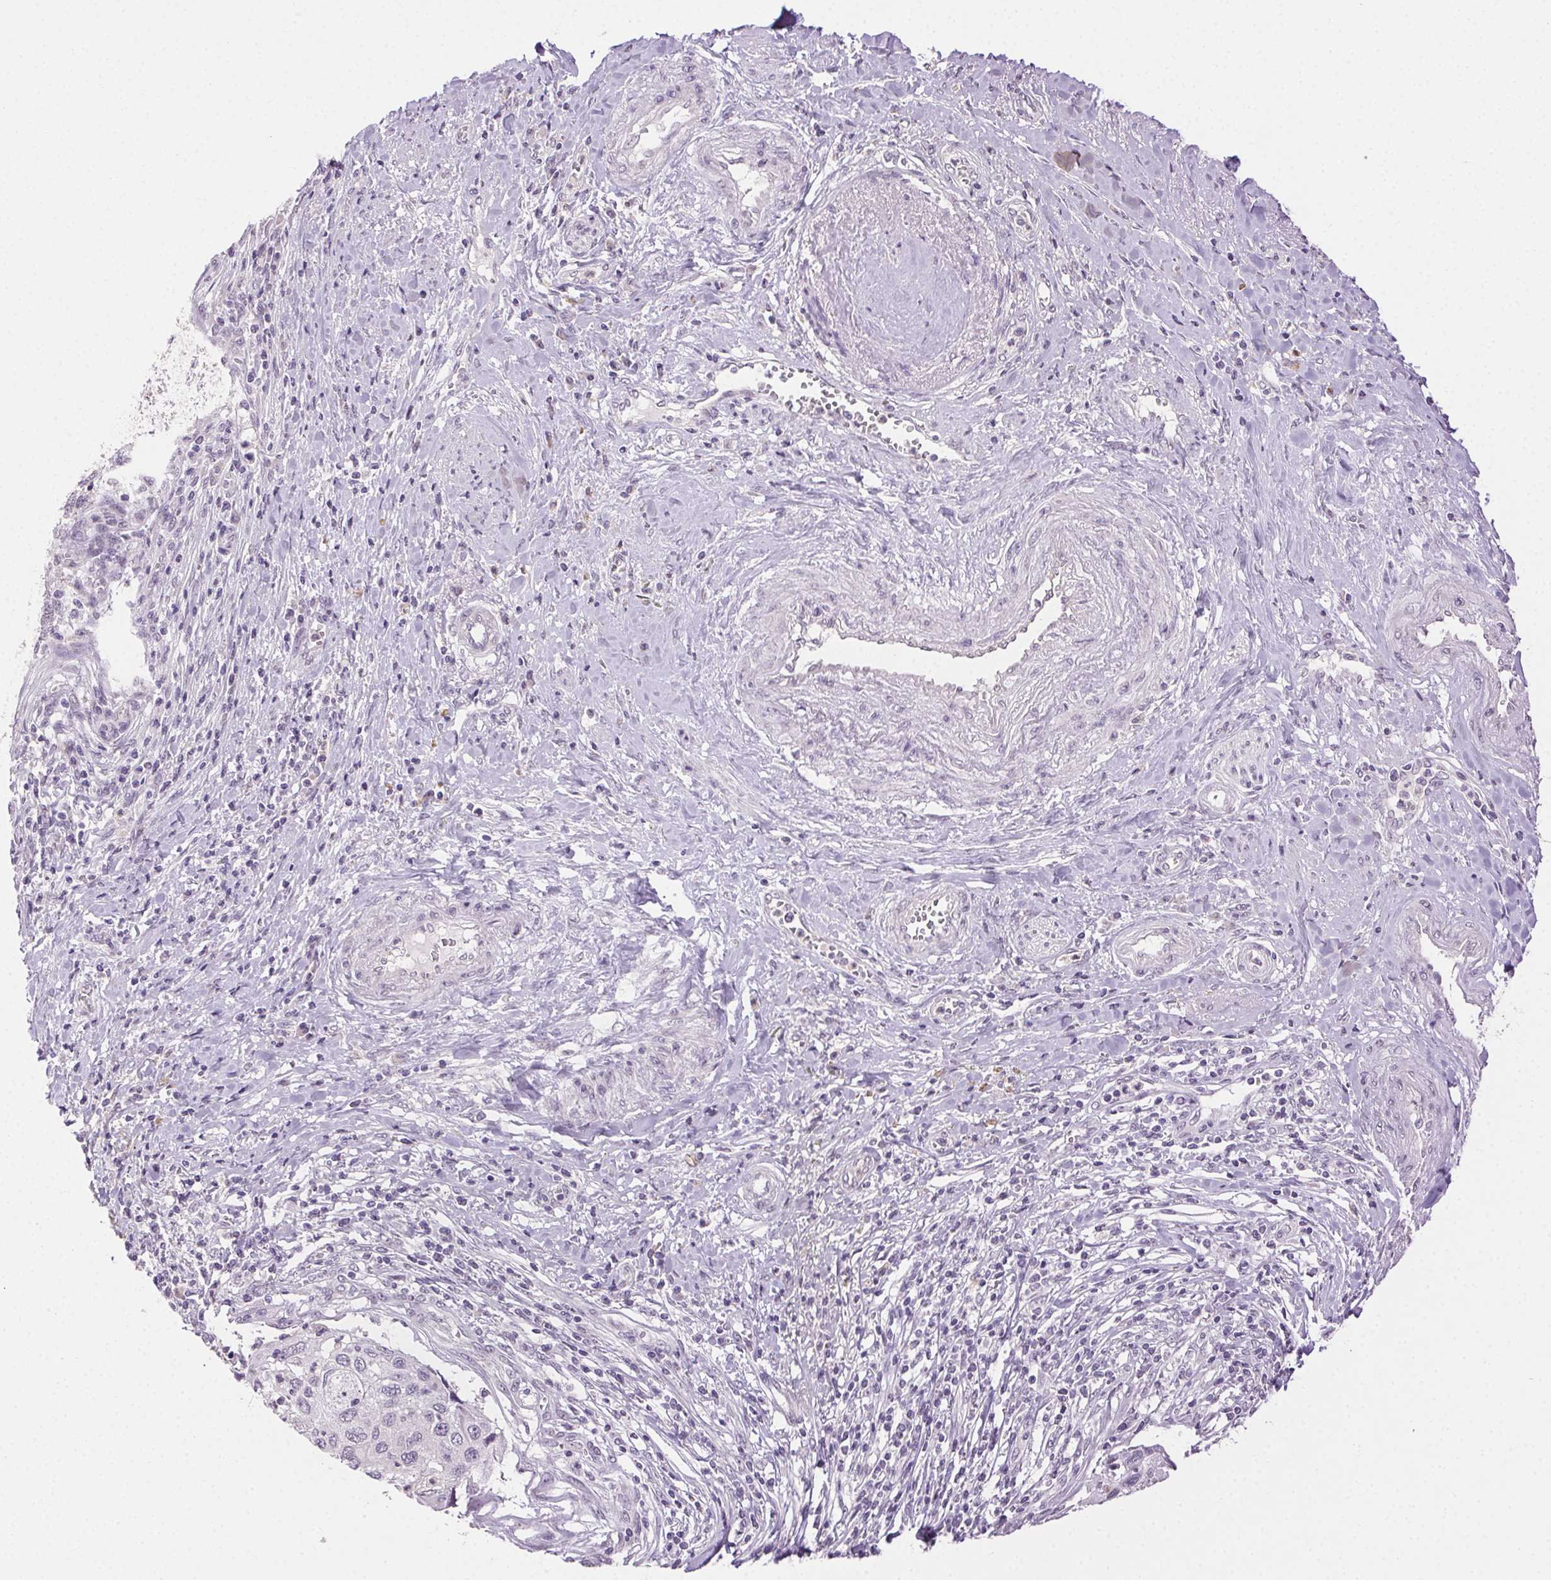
{"staining": {"intensity": "negative", "quantity": "none", "location": "none"}, "tissue": "cervical cancer", "cell_type": "Tumor cells", "image_type": "cancer", "snomed": [{"axis": "morphology", "description": "Squamous cell carcinoma, NOS"}, {"axis": "topography", "description": "Cervix"}], "caption": "An image of cervical squamous cell carcinoma stained for a protein exhibits no brown staining in tumor cells. The staining was performed using DAB (3,3'-diaminobenzidine) to visualize the protein expression in brown, while the nuclei were stained in blue with hematoxylin (Magnification: 20x).", "gene": "CLDN10", "patient": {"sex": "female", "age": 70}}